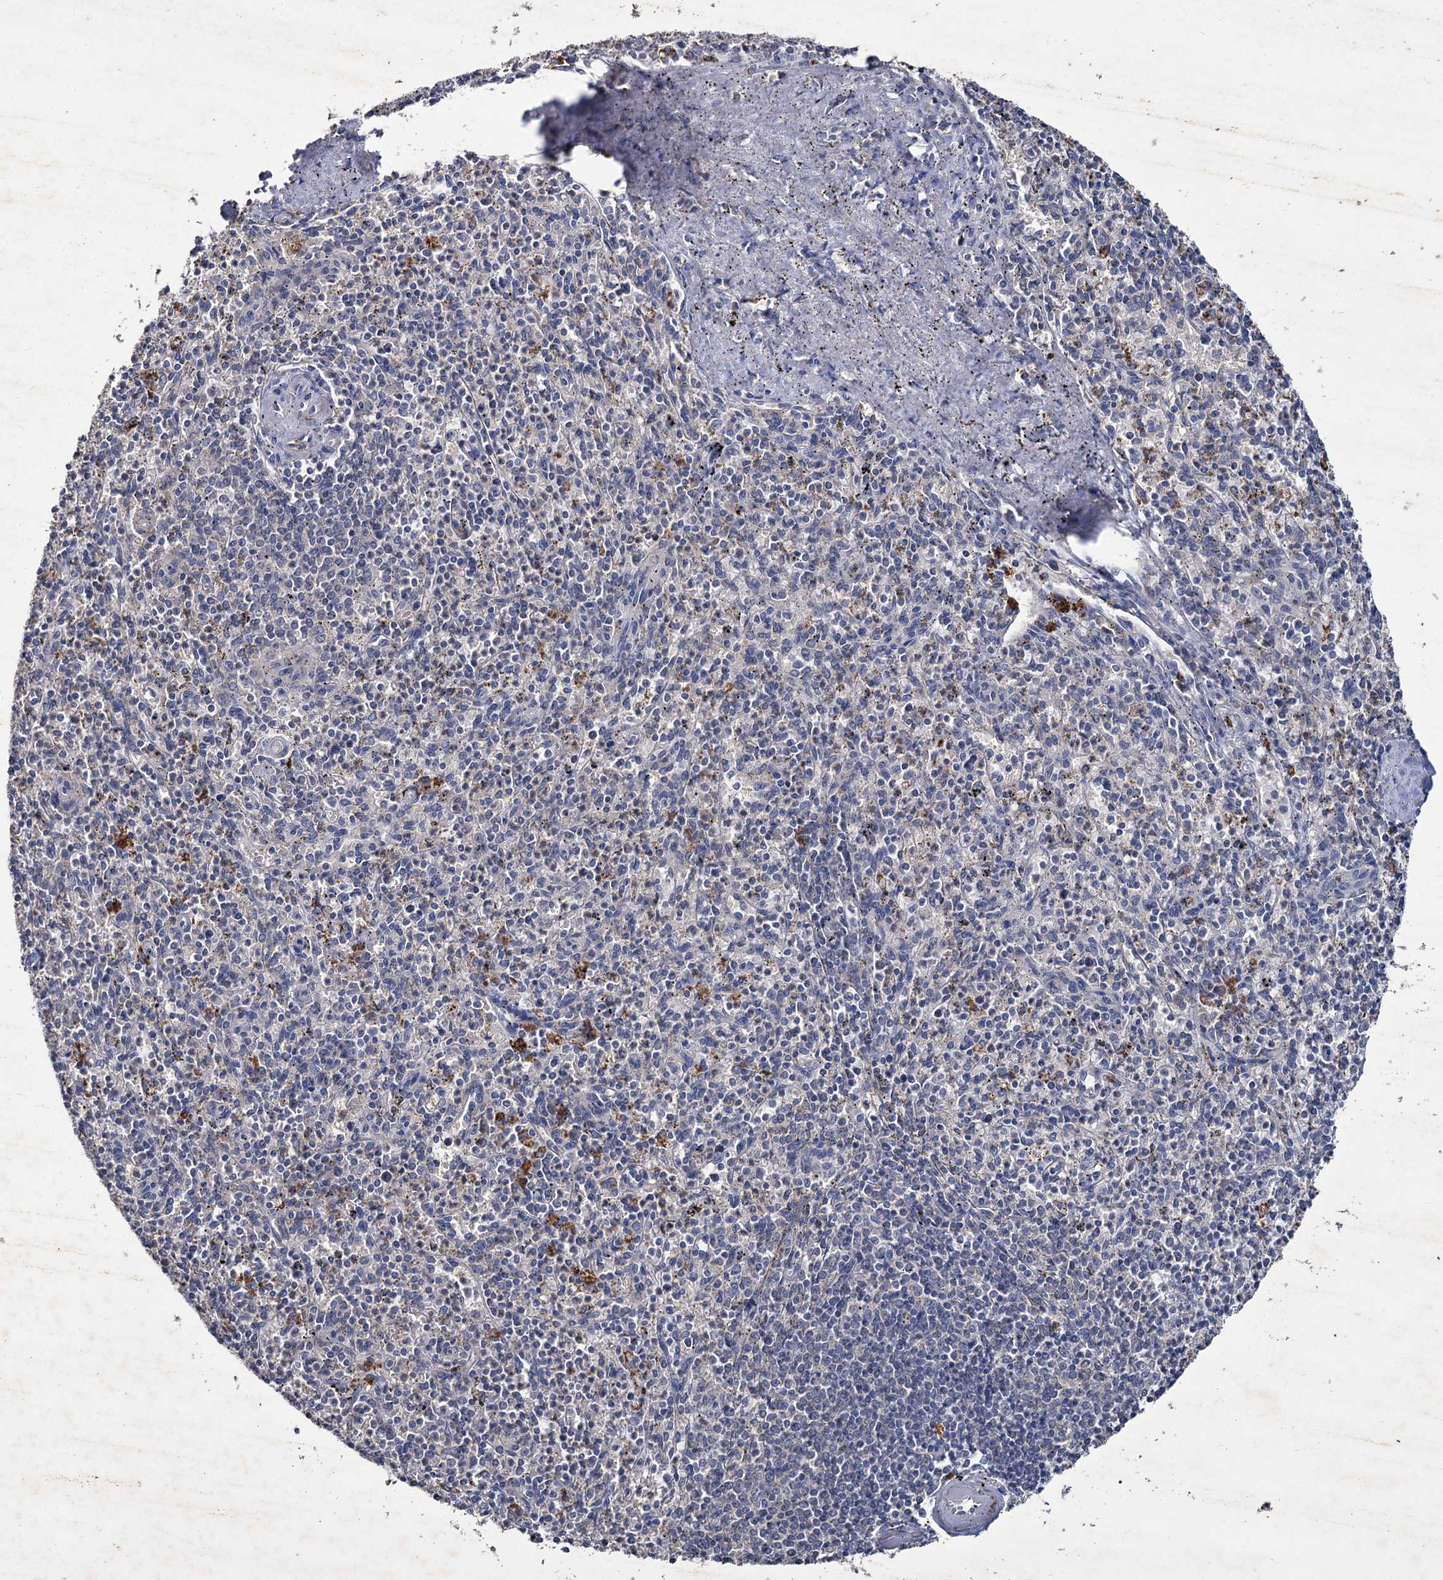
{"staining": {"intensity": "negative", "quantity": "none", "location": "none"}, "tissue": "spleen", "cell_type": "Cells in red pulp", "image_type": "normal", "snomed": [{"axis": "morphology", "description": "Normal tissue, NOS"}, {"axis": "topography", "description": "Spleen"}], "caption": "This is an immunohistochemistry (IHC) photomicrograph of normal spleen. There is no staining in cells in red pulp.", "gene": "ATP9A", "patient": {"sex": "male", "age": 72}}